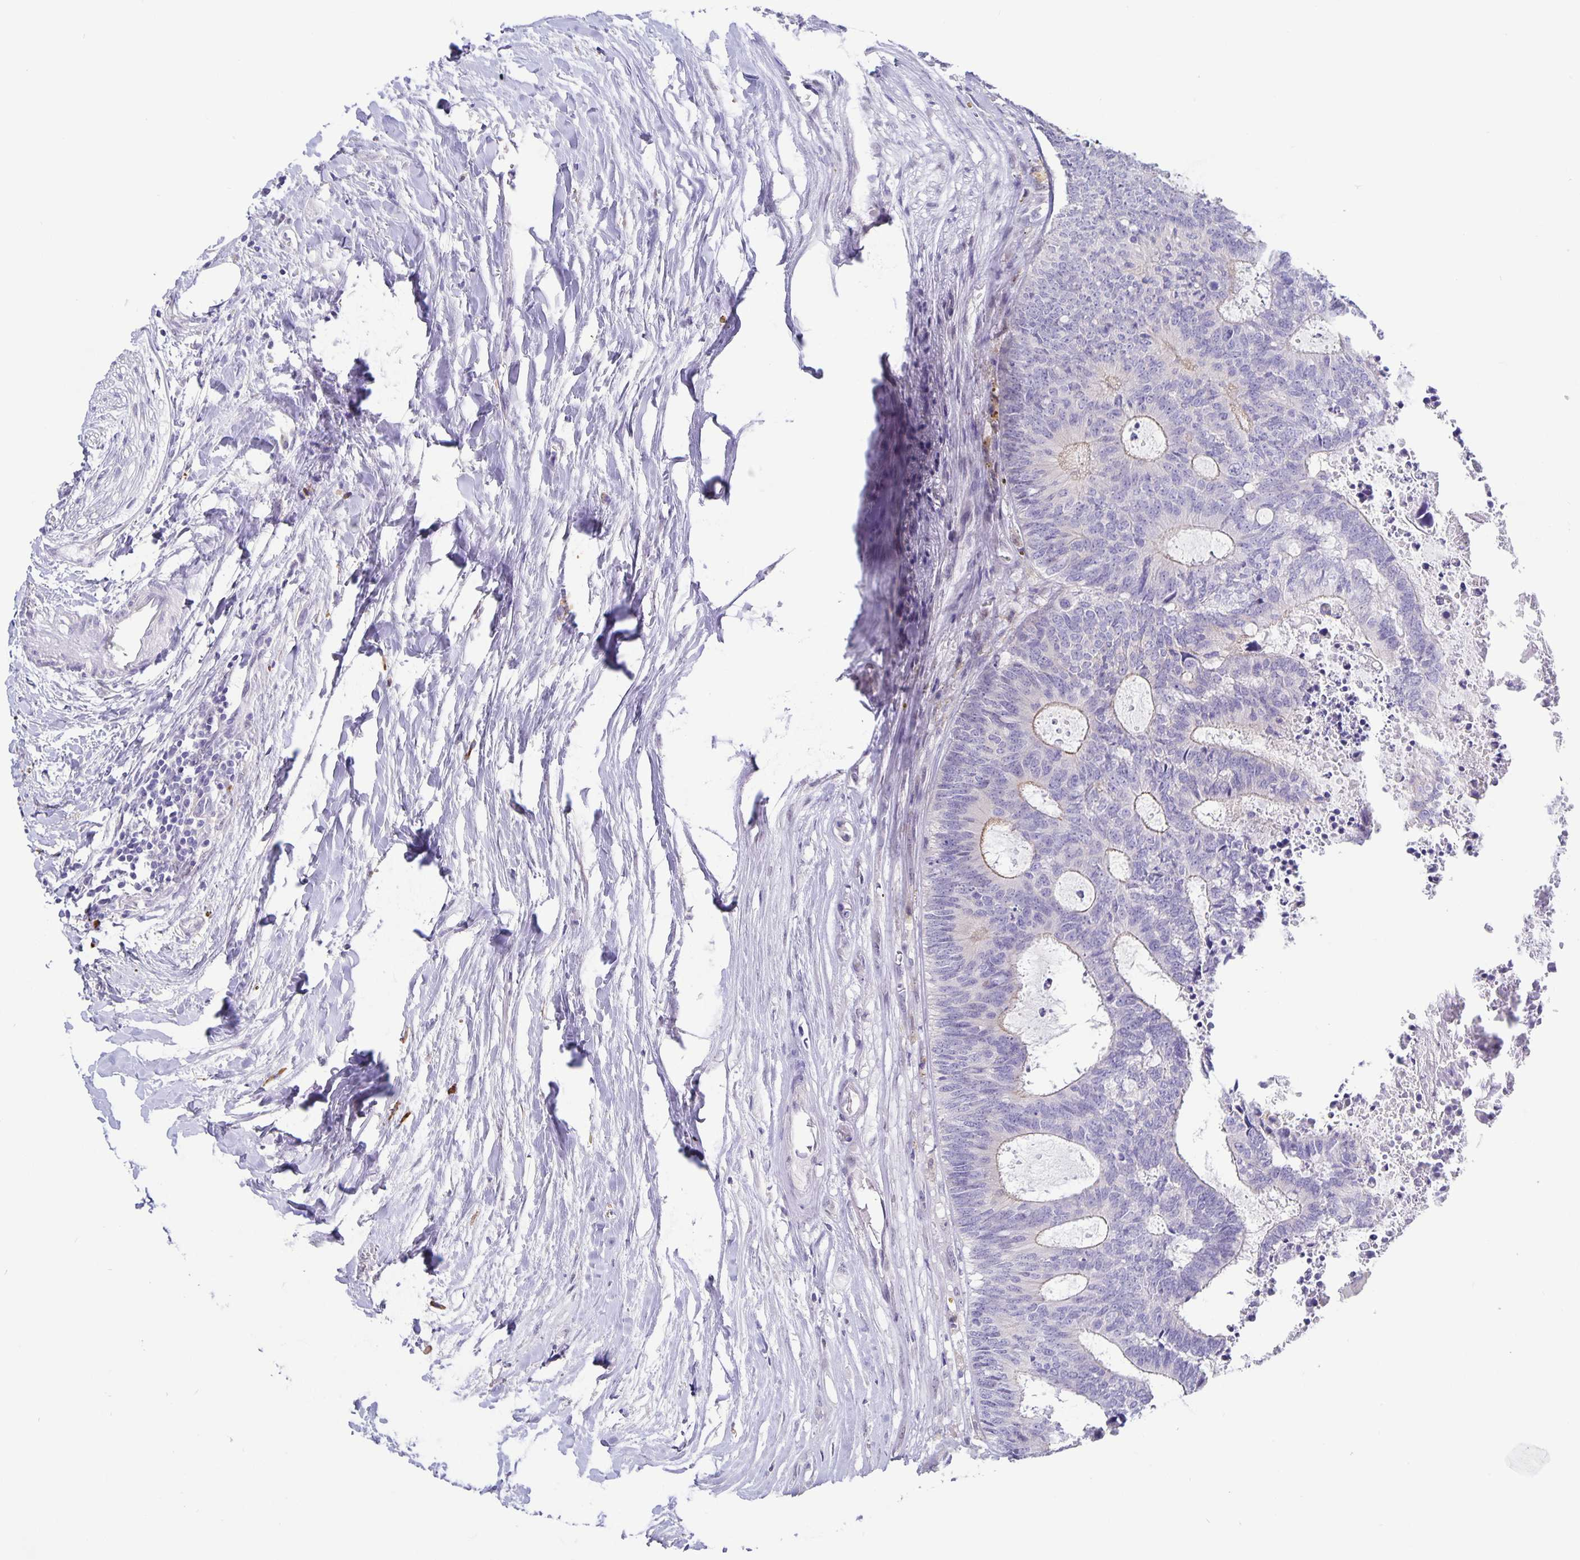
{"staining": {"intensity": "negative", "quantity": "none", "location": "none"}, "tissue": "colorectal cancer", "cell_type": "Tumor cells", "image_type": "cancer", "snomed": [{"axis": "morphology", "description": "Adenocarcinoma, NOS"}, {"axis": "topography", "description": "Colon"}, {"axis": "topography", "description": "Rectum"}], "caption": "Colorectal cancer was stained to show a protein in brown. There is no significant staining in tumor cells.", "gene": "ERMN", "patient": {"sex": "male", "age": 57}}